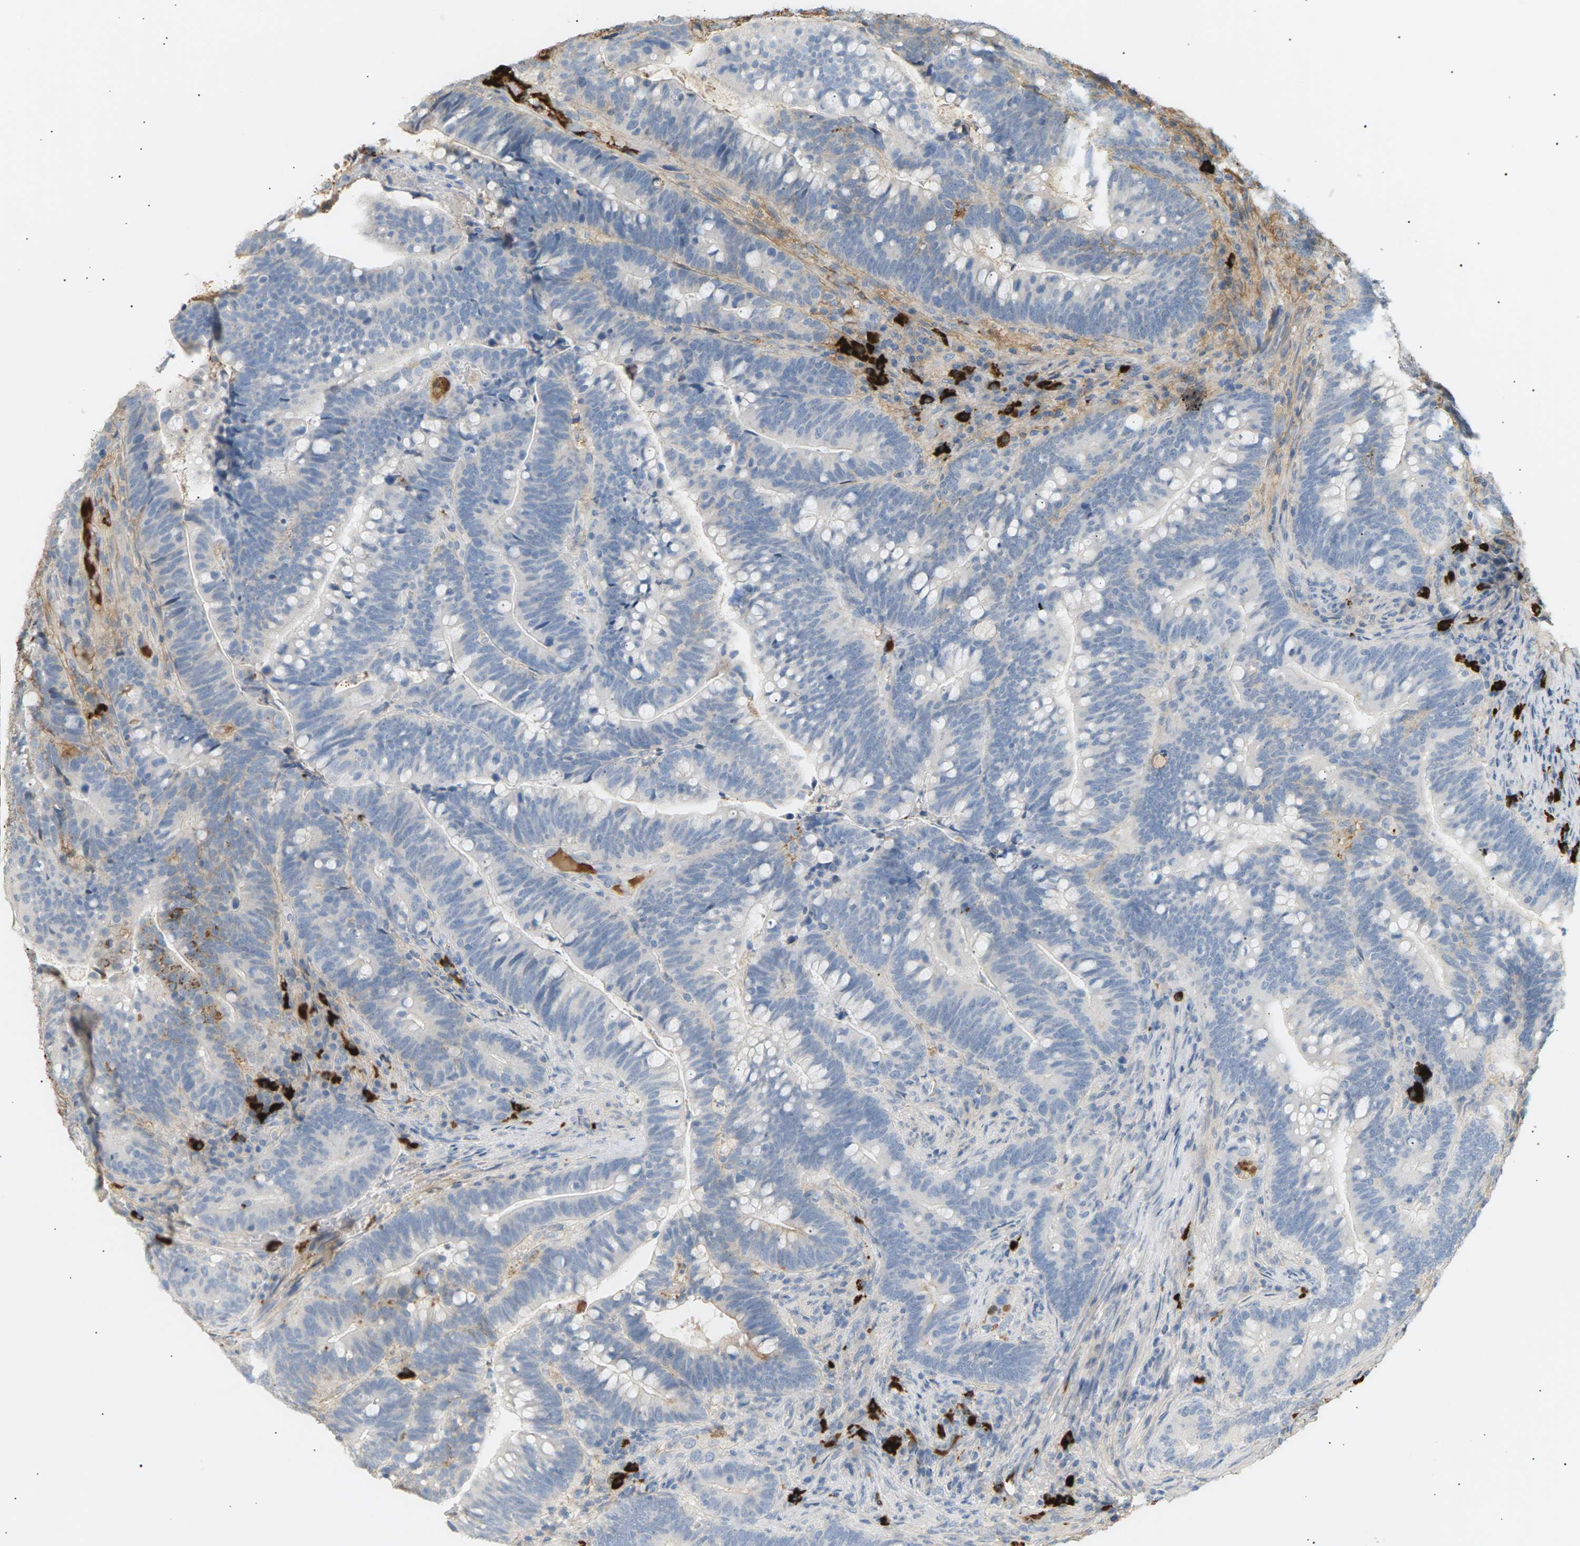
{"staining": {"intensity": "negative", "quantity": "none", "location": "none"}, "tissue": "colorectal cancer", "cell_type": "Tumor cells", "image_type": "cancer", "snomed": [{"axis": "morphology", "description": "Normal tissue, NOS"}, {"axis": "morphology", "description": "Adenocarcinoma, NOS"}, {"axis": "topography", "description": "Colon"}], "caption": "Immunohistochemical staining of human colorectal cancer displays no significant expression in tumor cells.", "gene": "IGLC3", "patient": {"sex": "female", "age": 66}}